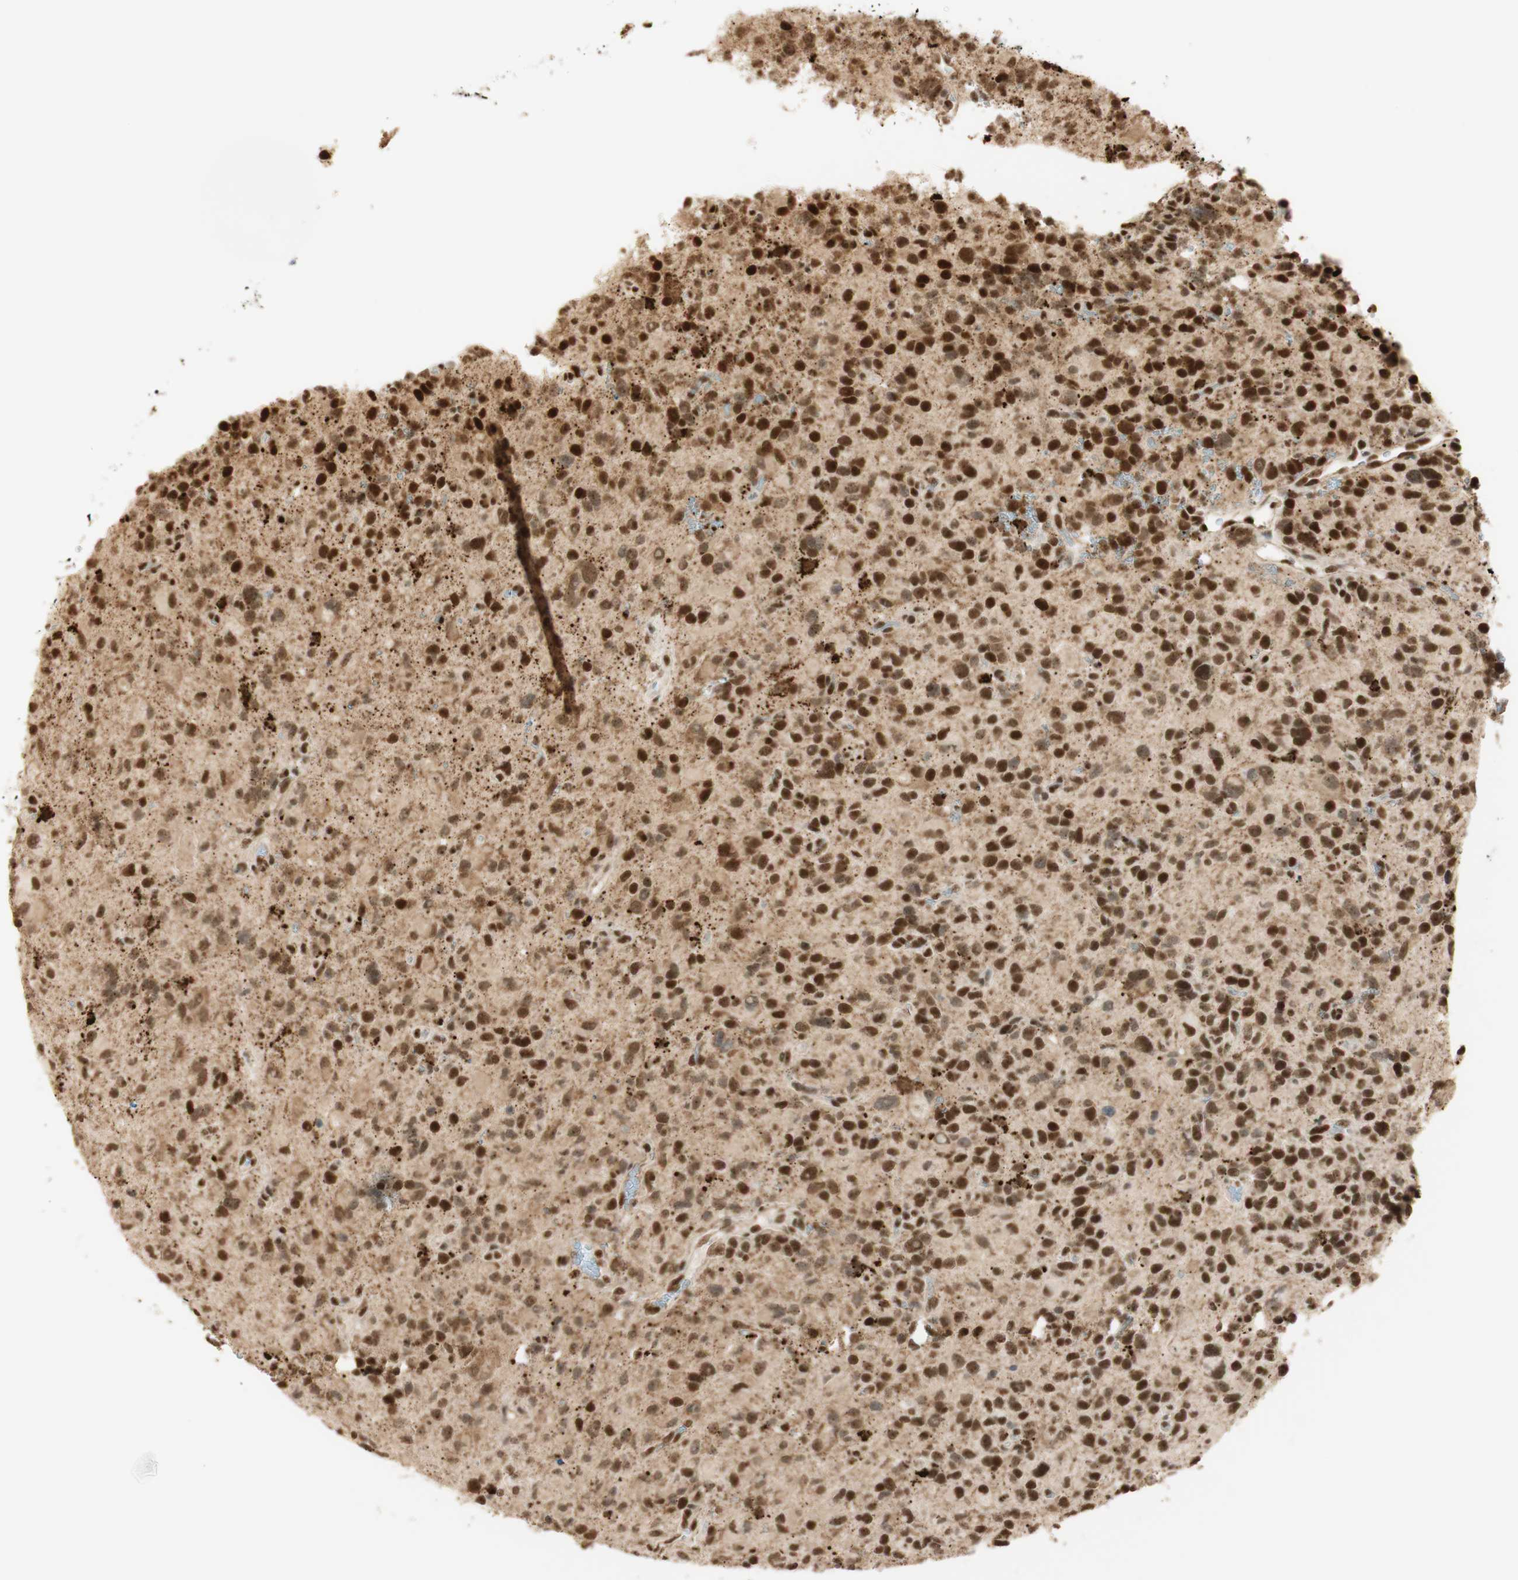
{"staining": {"intensity": "strong", "quantity": ">75%", "location": "nuclear"}, "tissue": "glioma", "cell_type": "Tumor cells", "image_type": "cancer", "snomed": [{"axis": "morphology", "description": "Glioma, malignant, High grade"}, {"axis": "topography", "description": "Brain"}], "caption": "An IHC image of neoplastic tissue is shown. Protein staining in brown highlights strong nuclear positivity in glioma within tumor cells. The protein of interest is shown in brown color, while the nuclei are stained blue.", "gene": "ZNF782", "patient": {"sex": "male", "age": 48}}